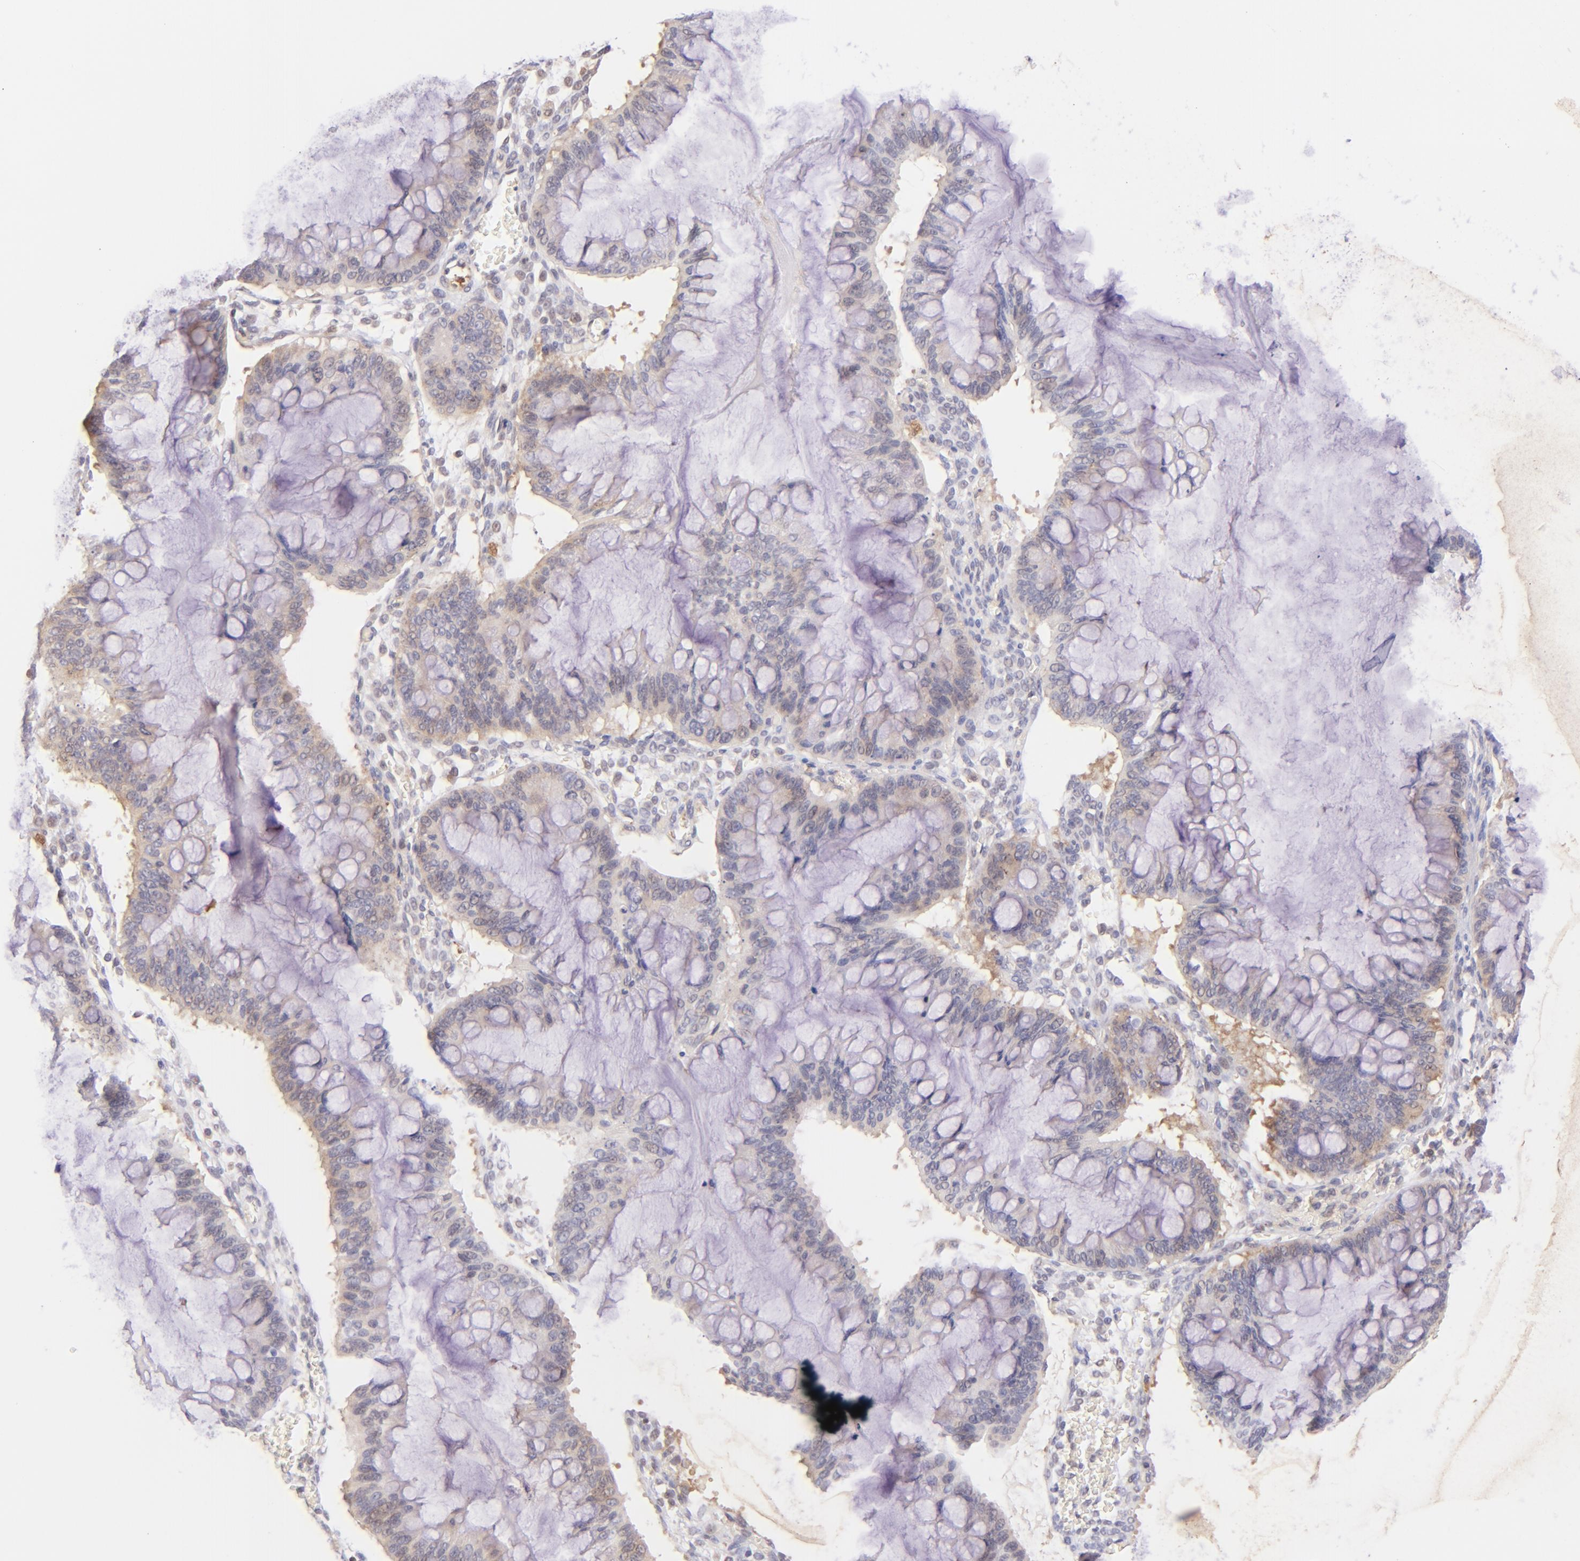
{"staining": {"intensity": "weak", "quantity": "25%-75%", "location": "cytoplasmic/membranous"}, "tissue": "ovarian cancer", "cell_type": "Tumor cells", "image_type": "cancer", "snomed": [{"axis": "morphology", "description": "Cystadenocarcinoma, mucinous, NOS"}, {"axis": "topography", "description": "Ovary"}], "caption": "Weak cytoplasmic/membranous protein positivity is identified in approximately 25%-75% of tumor cells in ovarian cancer (mucinous cystadenocarcinoma). The staining is performed using DAB brown chromogen to label protein expression. The nuclei are counter-stained blue using hematoxylin.", "gene": "BTK", "patient": {"sex": "female", "age": 73}}